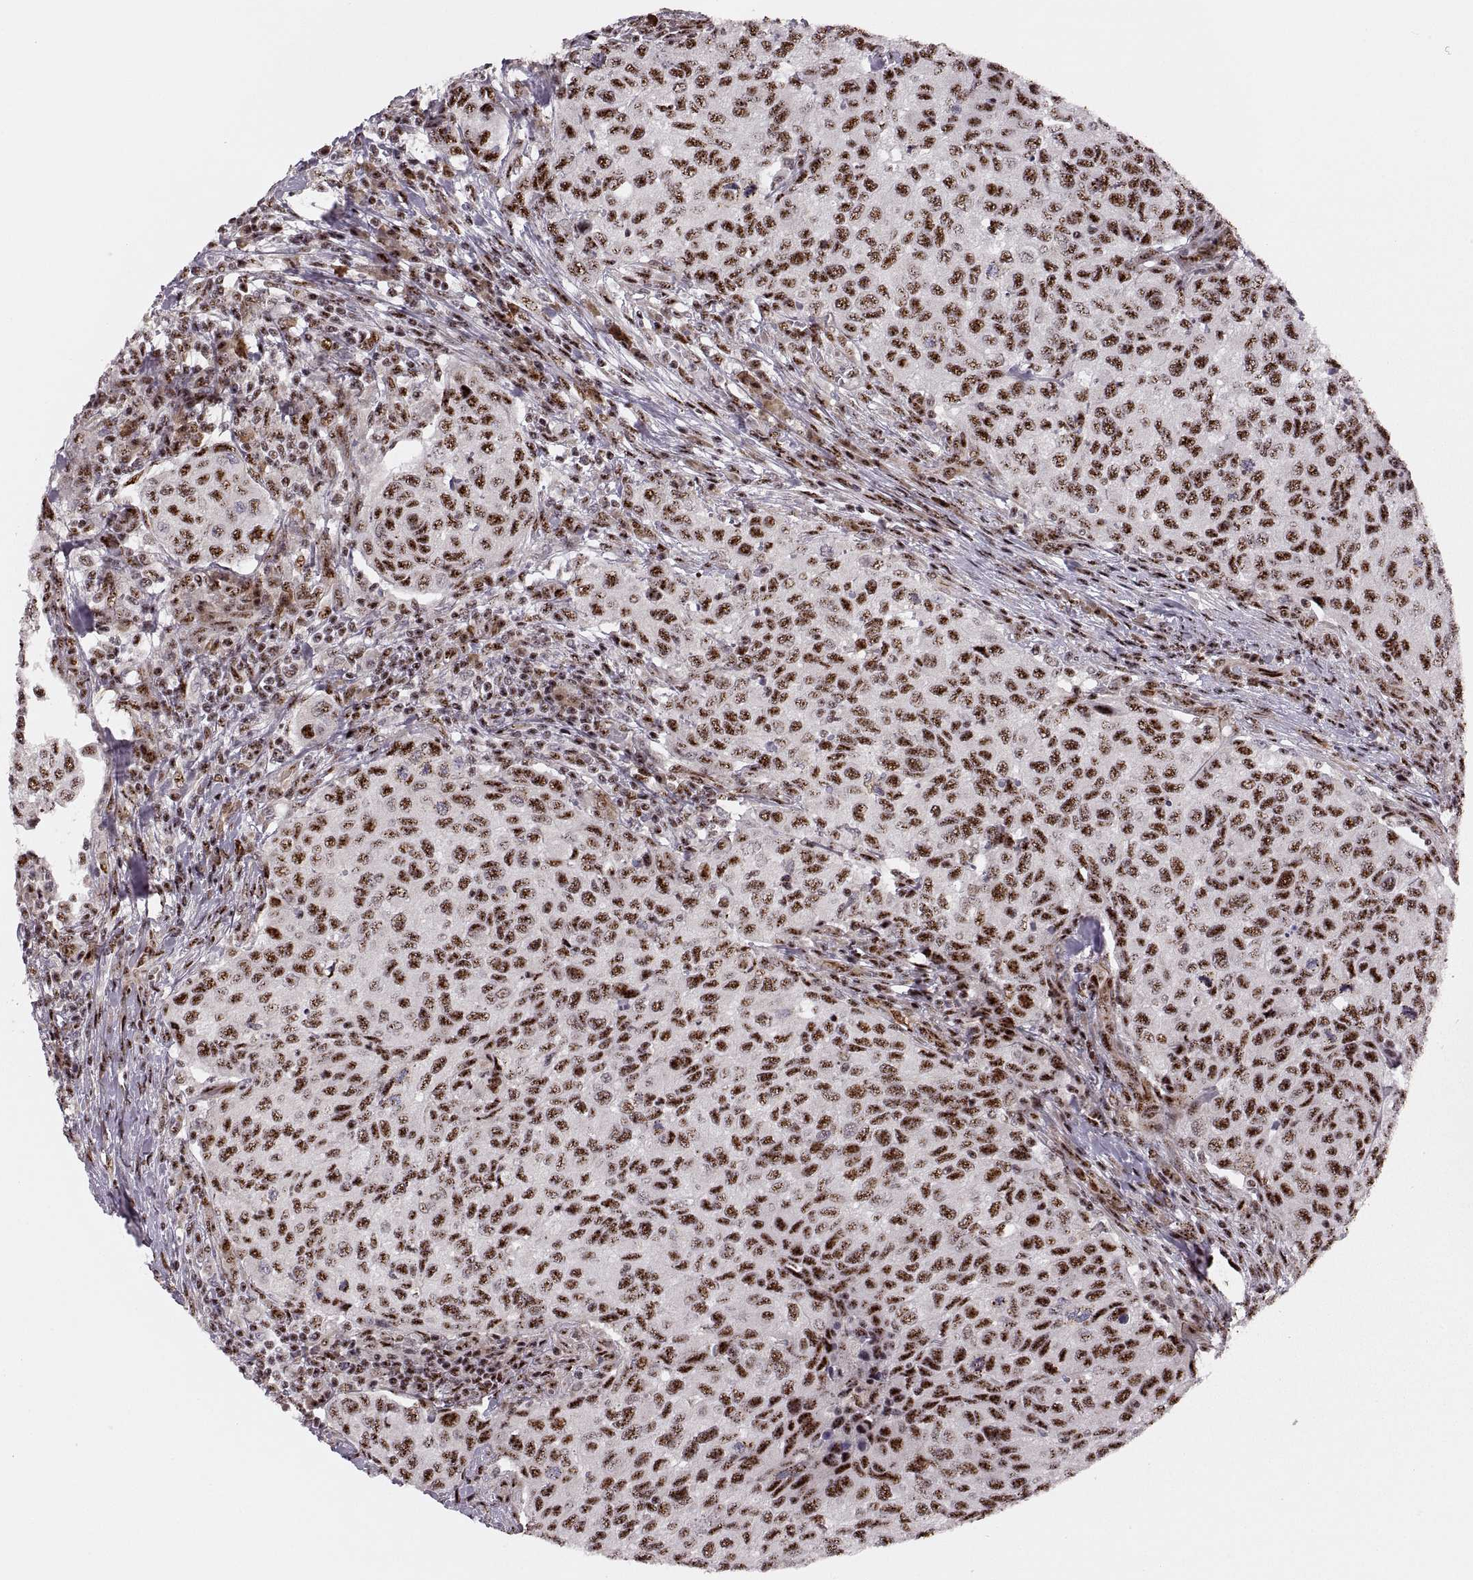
{"staining": {"intensity": "strong", "quantity": ">75%", "location": "nuclear"}, "tissue": "urothelial cancer", "cell_type": "Tumor cells", "image_type": "cancer", "snomed": [{"axis": "morphology", "description": "Urothelial carcinoma, High grade"}, {"axis": "topography", "description": "Urinary bladder"}], "caption": "A brown stain labels strong nuclear positivity of a protein in human high-grade urothelial carcinoma tumor cells.", "gene": "ZCCHC17", "patient": {"sex": "female", "age": 78}}